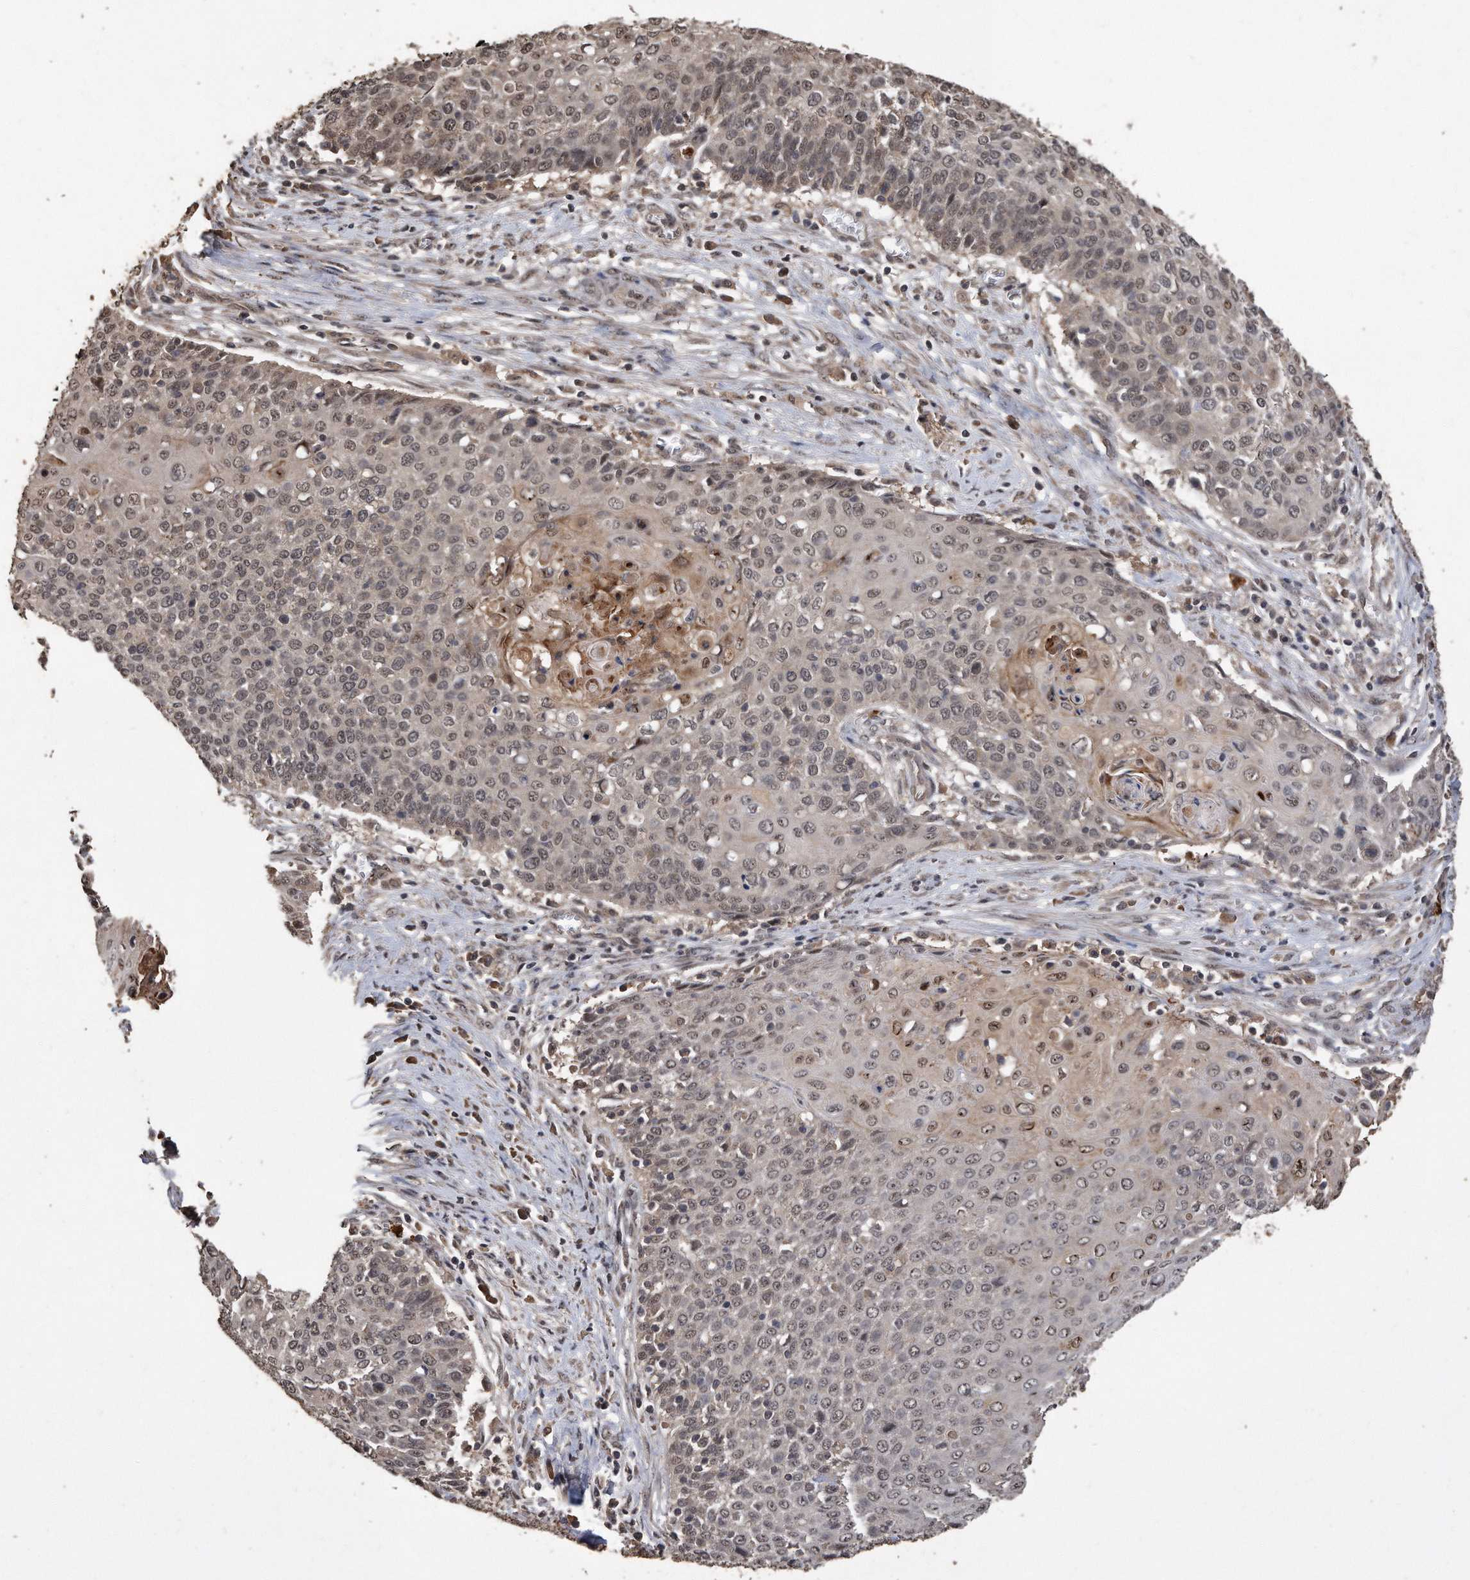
{"staining": {"intensity": "weak", "quantity": "25%-75%", "location": "nuclear"}, "tissue": "cervical cancer", "cell_type": "Tumor cells", "image_type": "cancer", "snomed": [{"axis": "morphology", "description": "Squamous cell carcinoma, NOS"}, {"axis": "topography", "description": "Cervix"}], "caption": "Tumor cells demonstrate weak nuclear positivity in about 25%-75% of cells in cervical cancer. The staining is performed using DAB brown chromogen to label protein expression. The nuclei are counter-stained blue using hematoxylin.", "gene": "PELO", "patient": {"sex": "female", "age": 39}}